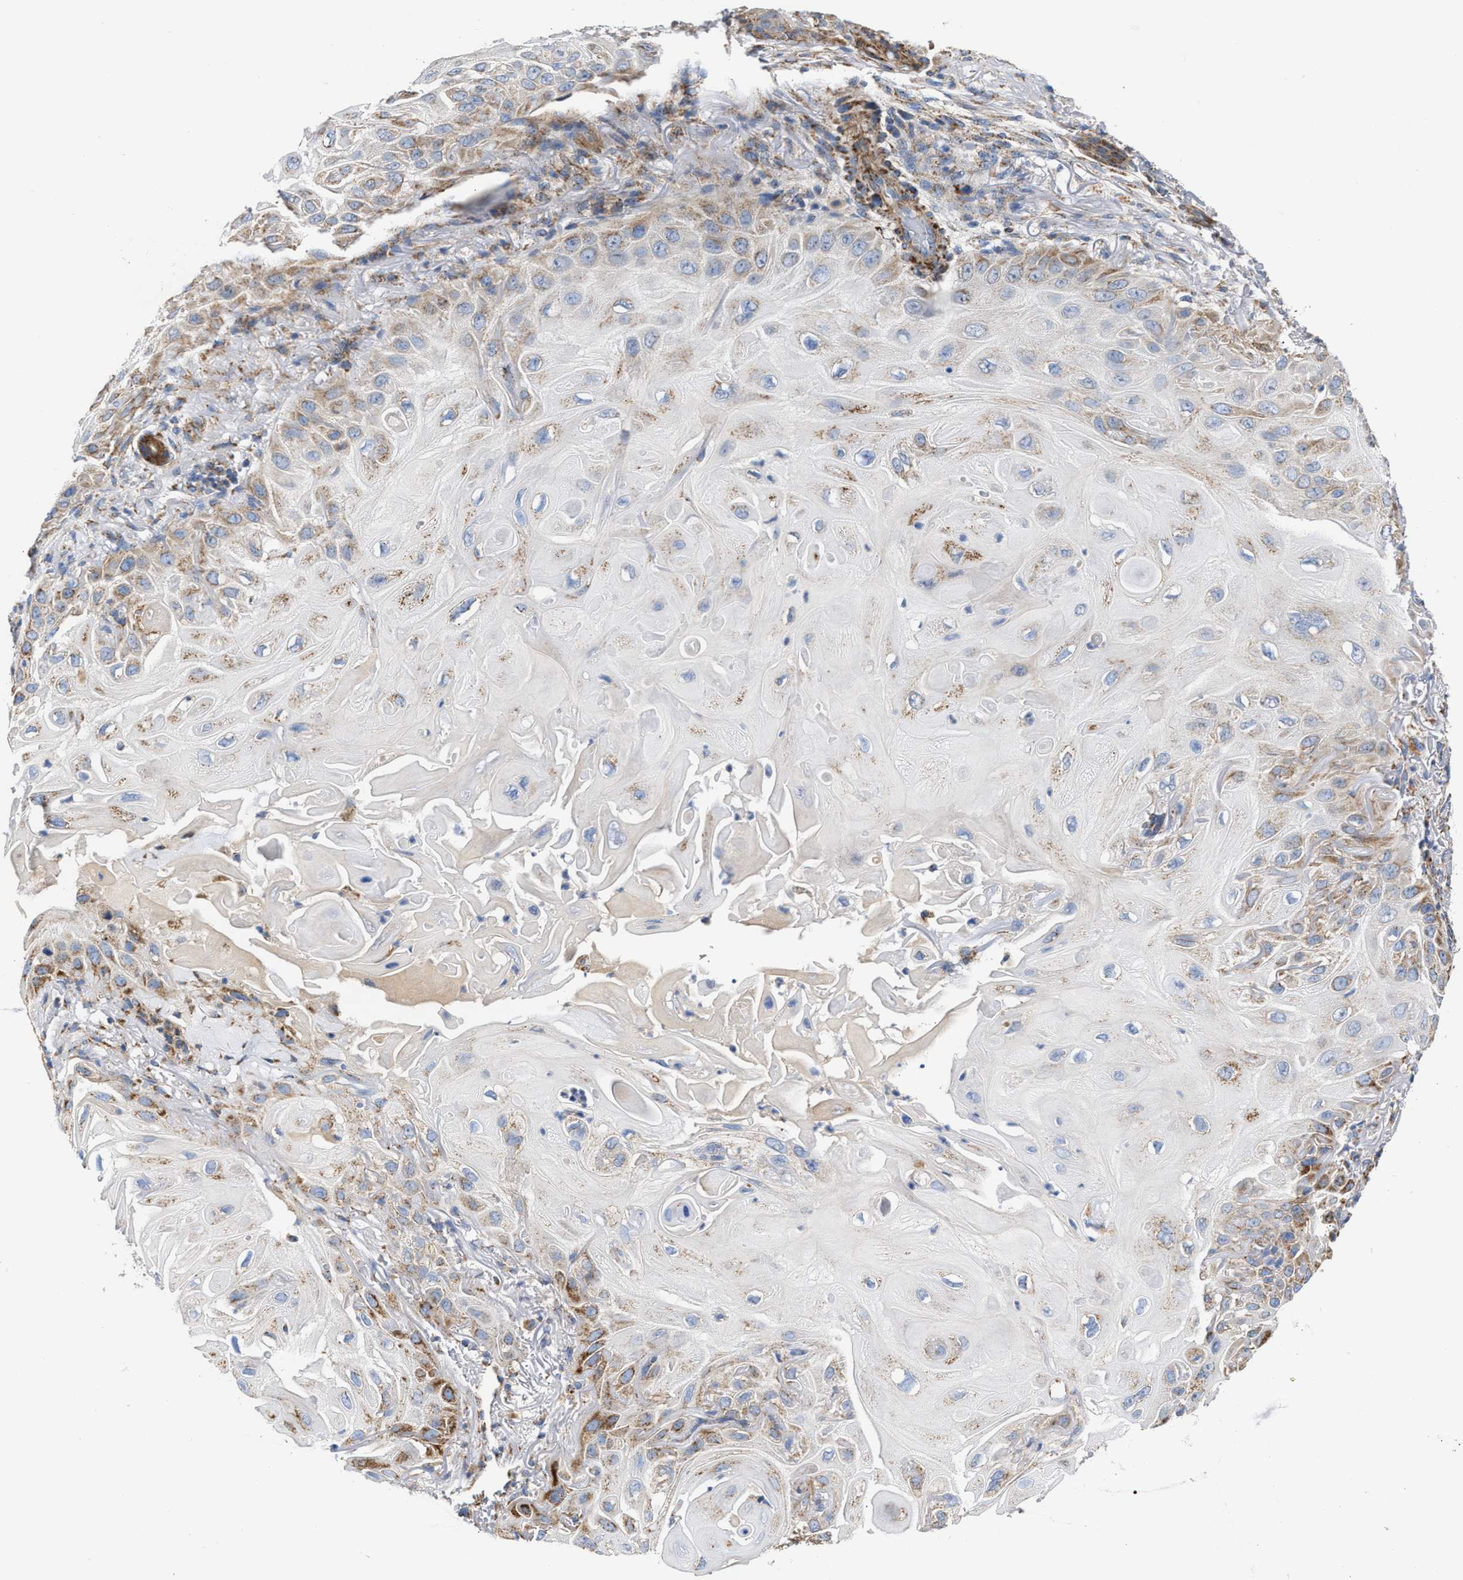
{"staining": {"intensity": "moderate", "quantity": "25%-75%", "location": "cytoplasmic/membranous"}, "tissue": "skin cancer", "cell_type": "Tumor cells", "image_type": "cancer", "snomed": [{"axis": "morphology", "description": "Squamous cell carcinoma, NOS"}, {"axis": "topography", "description": "Skin"}], "caption": "About 25%-75% of tumor cells in human squamous cell carcinoma (skin) demonstrate moderate cytoplasmic/membranous protein staining as visualized by brown immunohistochemical staining.", "gene": "MECR", "patient": {"sex": "female", "age": 77}}